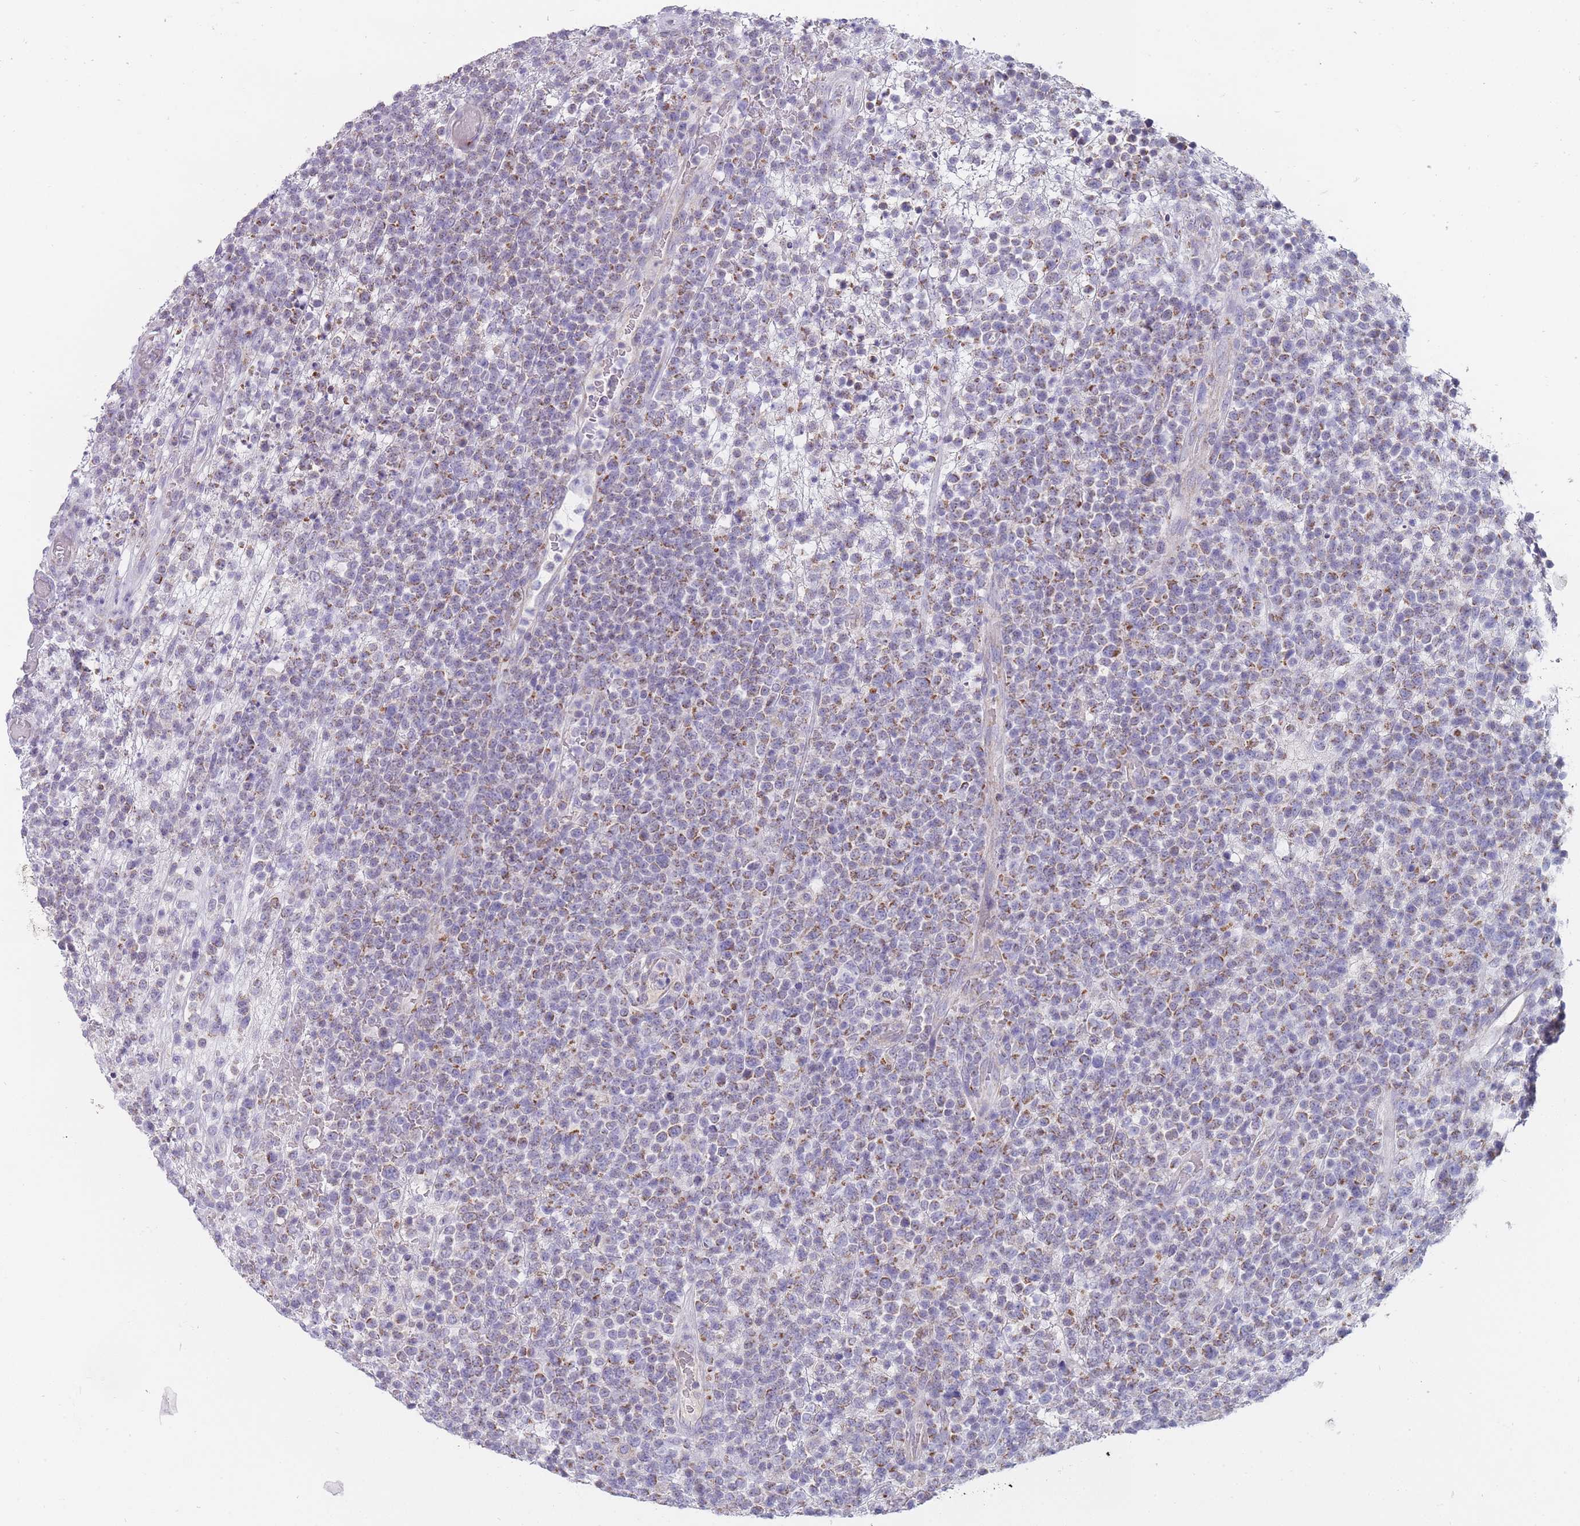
{"staining": {"intensity": "moderate", "quantity": "25%-75%", "location": "cytoplasmic/membranous"}, "tissue": "lymphoma", "cell_type": "Tumor cells", "image_type": "cancer", "snomed": [{"axis": "morphology", "description": "Malignant lymphoma, non-Hodgkin's type, High grade"}, {"axis": "topography", "description": "Colon"}], "caption": "Approximately 25%-75% of tumor cells in high-grade malignant lymphoma, non-Hodgkin's type demonstrate moderate cytoplasmic/membranous protein staining as visualized by brown immunohistochemical staining.", "gene": "MRPS14", "patient": {"sex": "female", "age": 53}}